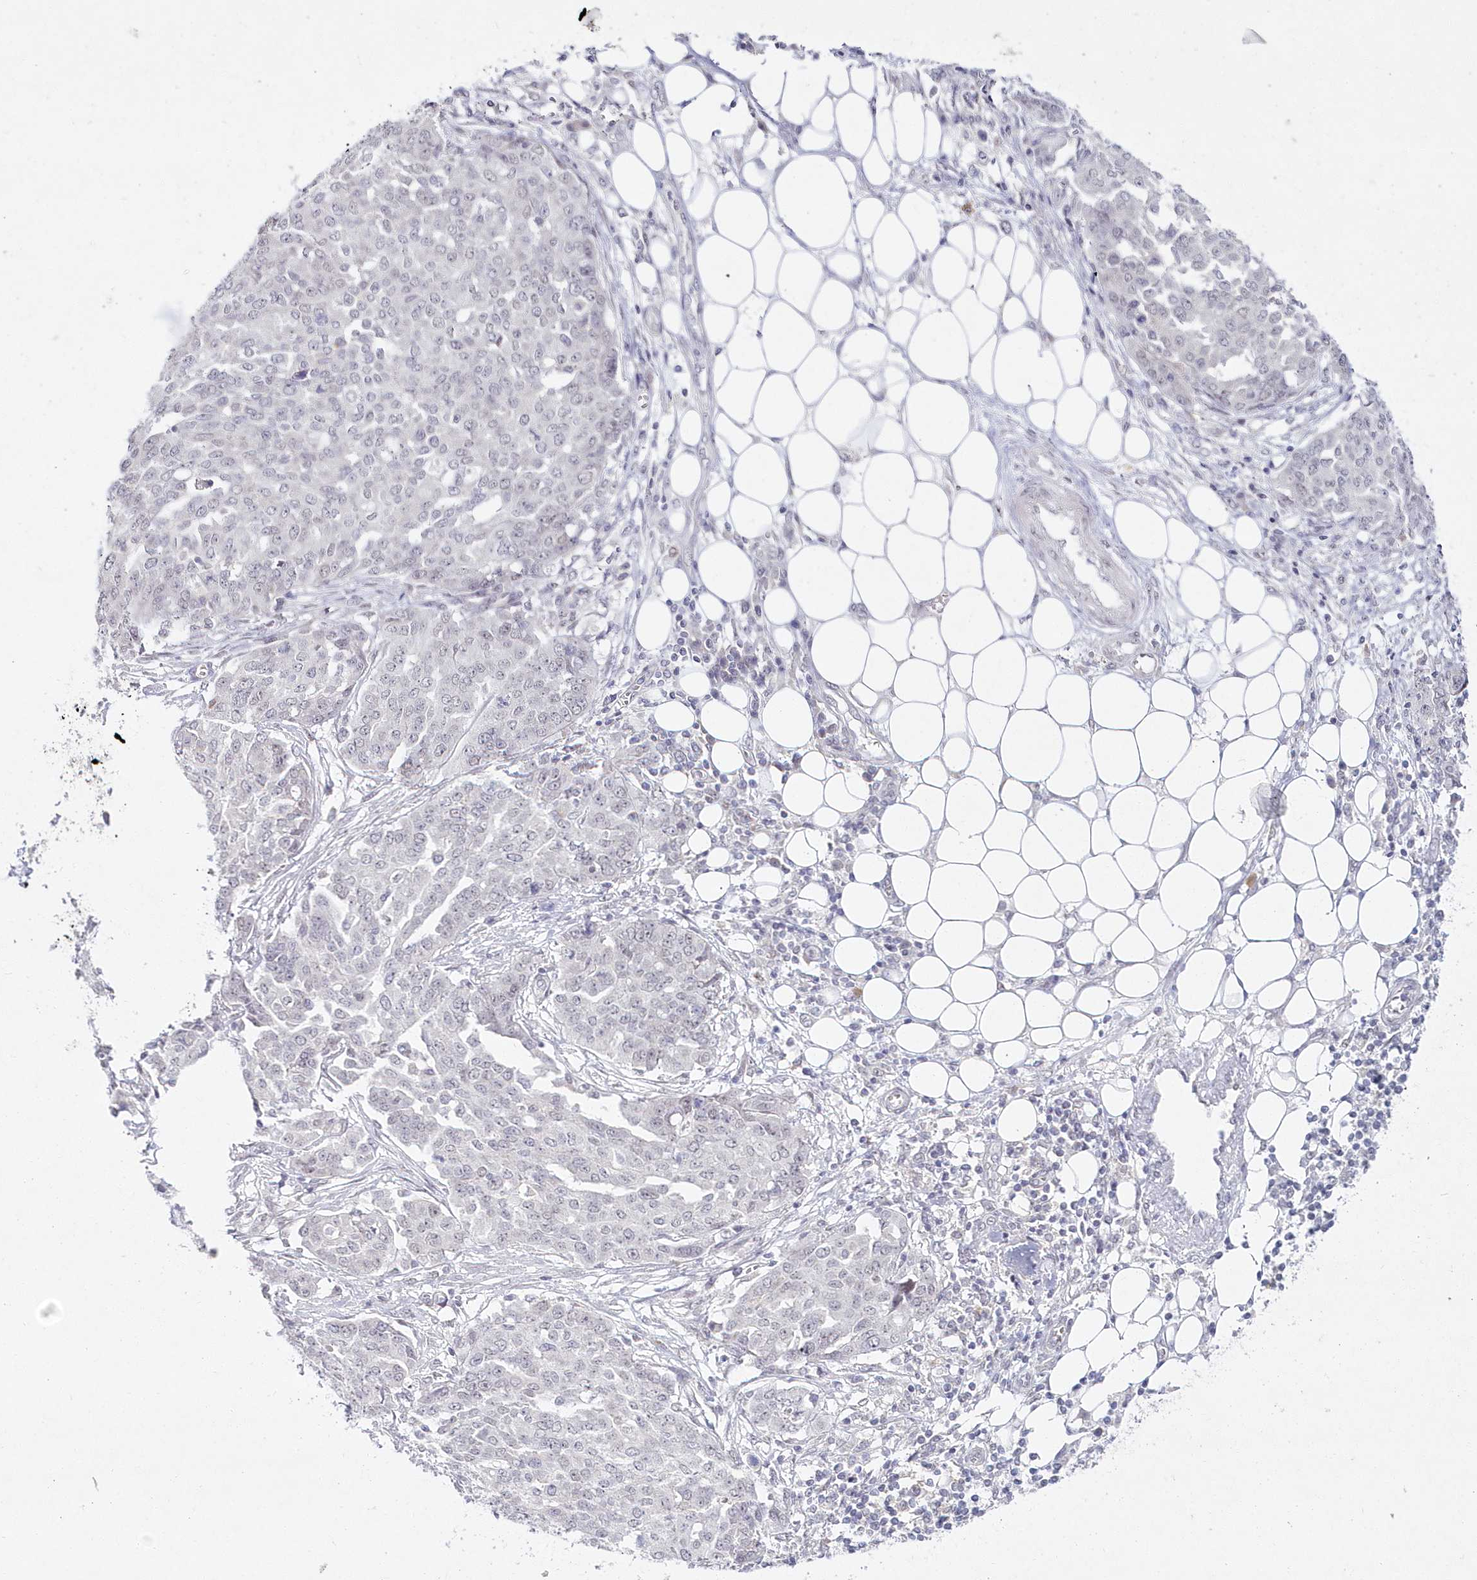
{"staining": {"intensity": "negative", "quantity": "none", "location": "none"}, "tissue": "ovarian cancer", "cell_type": "Tumor cells", "image_type": "cancer", "snomed": [{"axis": "morphology", "description": "Cystadenocarcinoma, serous, NOS"}, {"axis": "topography", "description": "Soft tissue"}, {"axis": "topography", "description": "Ovary"}], "caption": "This is an immunohistochemistry image of human serous cystadenocarcinoma (ovarian). There is no staining in tumor cells.", "gene": "HYCC2", "patient": {"sex": "female", "age": 57}}